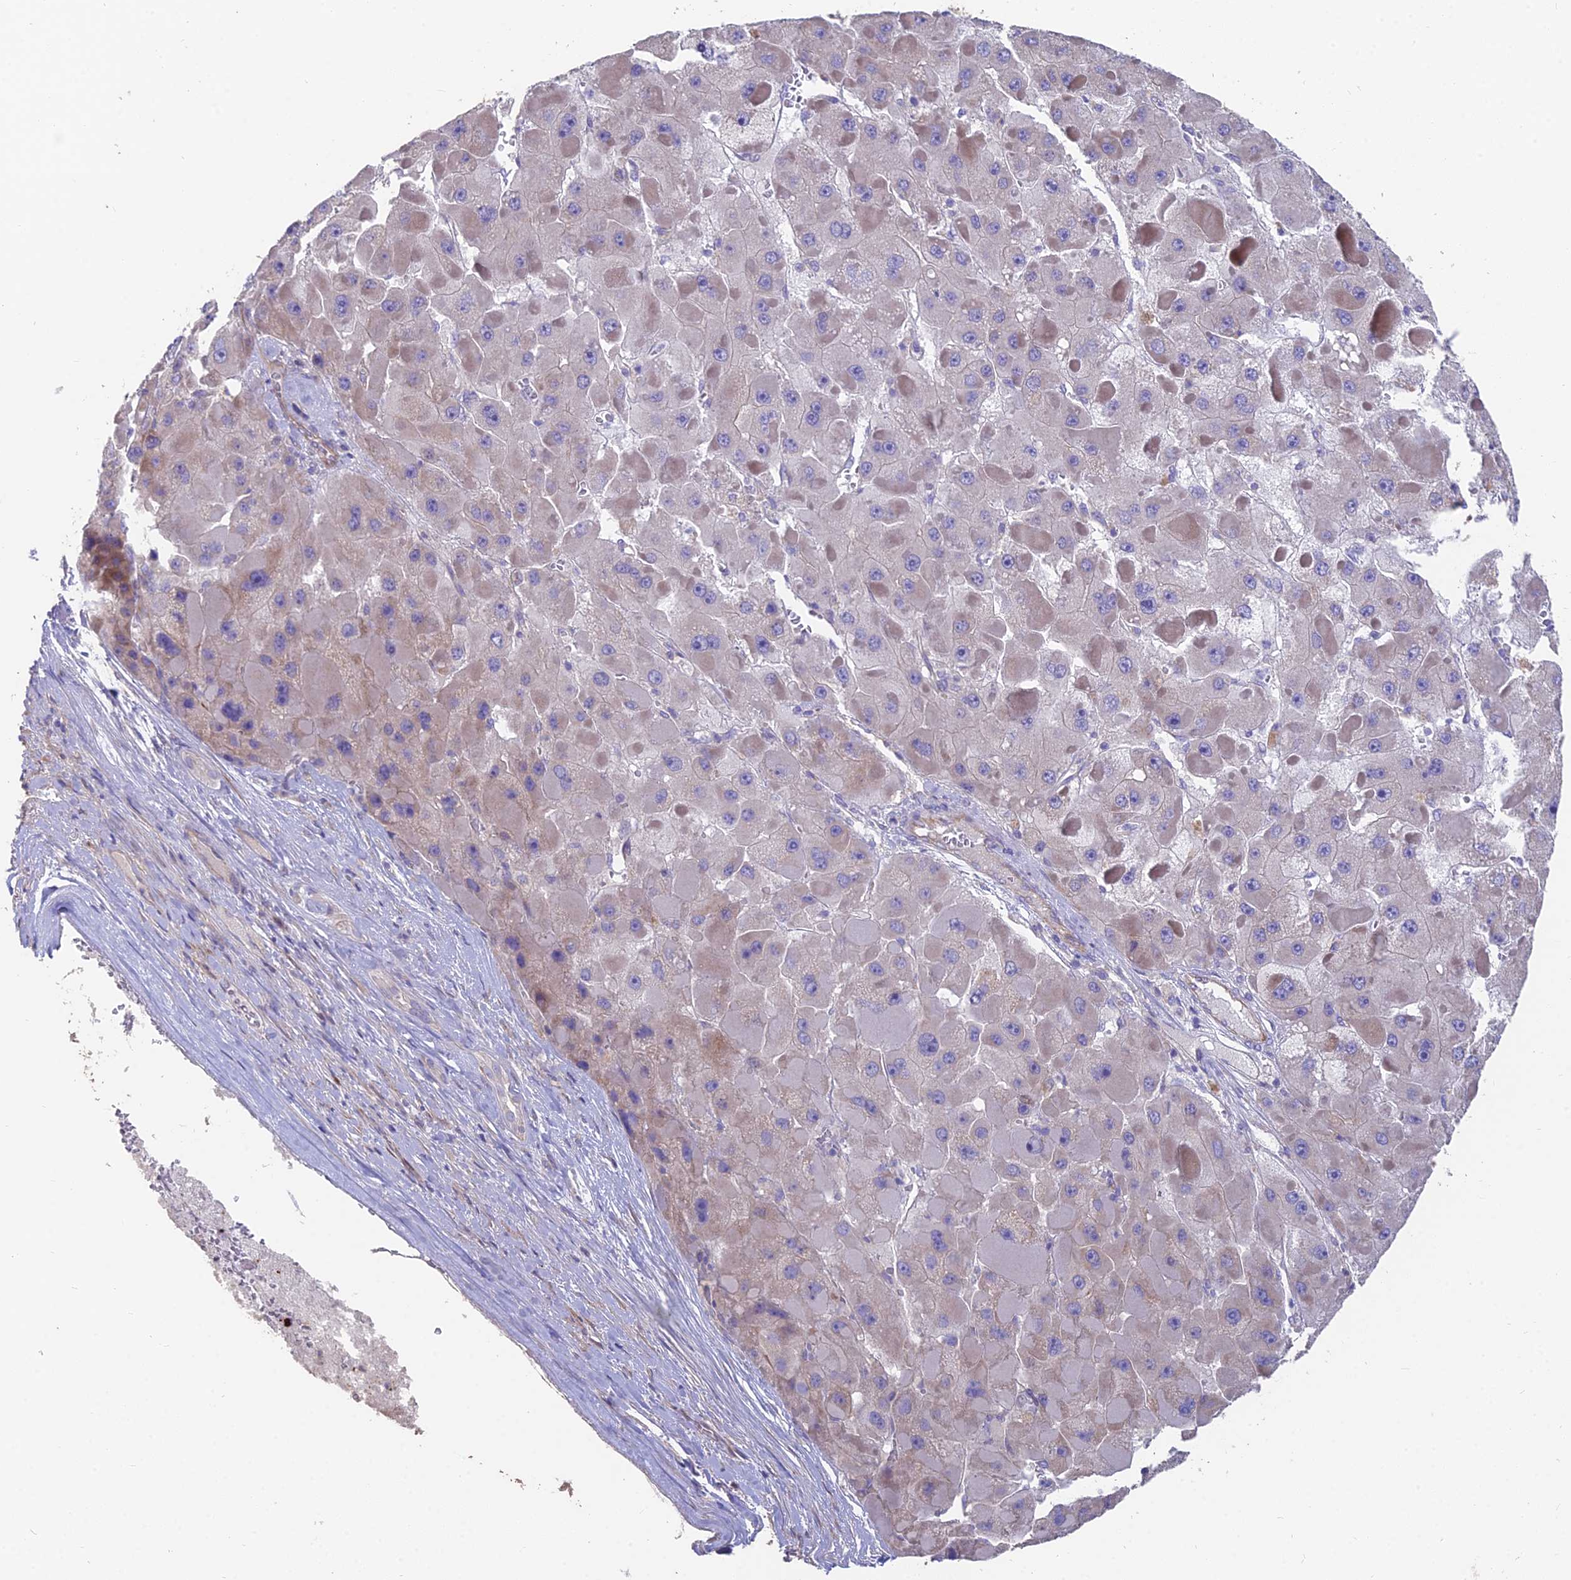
{"staining": {"intensity": "weak", "quantity": "<25%", "location": "cytoplasmic/membranous"}, "tissue": "liver cancer", "cell_type": "Tumor cells", "image_type": "cancer", "snomed": [{"axis": "morphology", "description": "Carcinoma, Hepatocellular, NOS"}, {"axis": "topography", "description": "Liver"}], "caption": "Histopathology image shows no significant protein staining in tumor cells of liver cancer (hepatocellular carcinoma).", "gene": "FAM168B", "patient": {"sex": "female", "age": 73}}